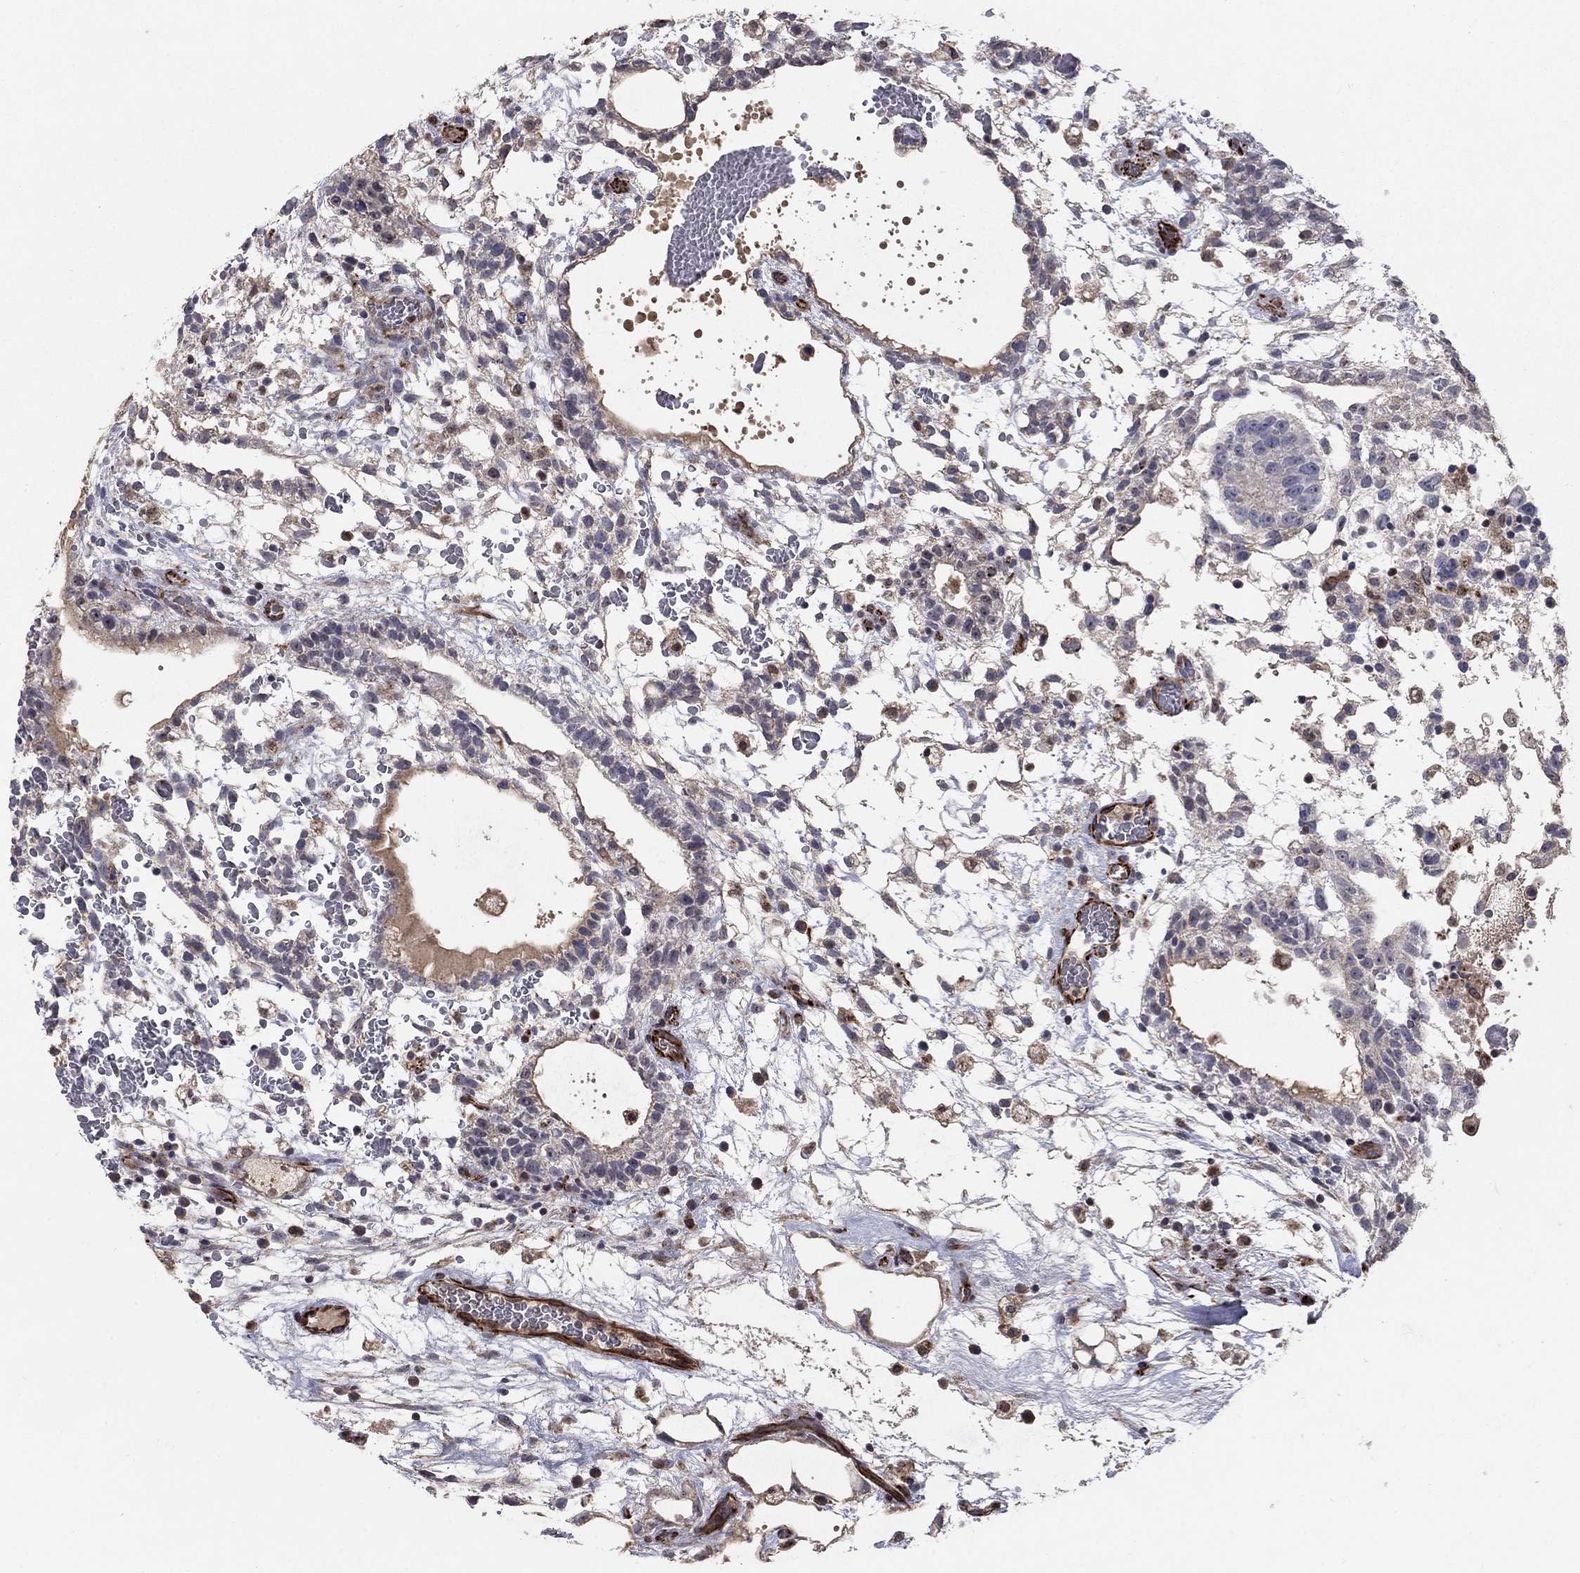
{"staining": {"intensity": "negative", "quantity": "none", "location": "none"}, "tissue": "testis cancer", "cell_type": "Tumor cells", "image_type": "cancer", "snomed": [{"axis": "morphology", "description": "Normal tissue, NOS"}, {"axis": "morphology", "description": "Carcinoma, Embryonal, NOS"}, {"axis": "topography", "description": "Testis"}], "caption": "DAB immunohistochemical staining of human testis cancer exhibits no significant staining in tumor cells.", "gene": "MSRA", "patient": {"sex": "male", "age": 32}}